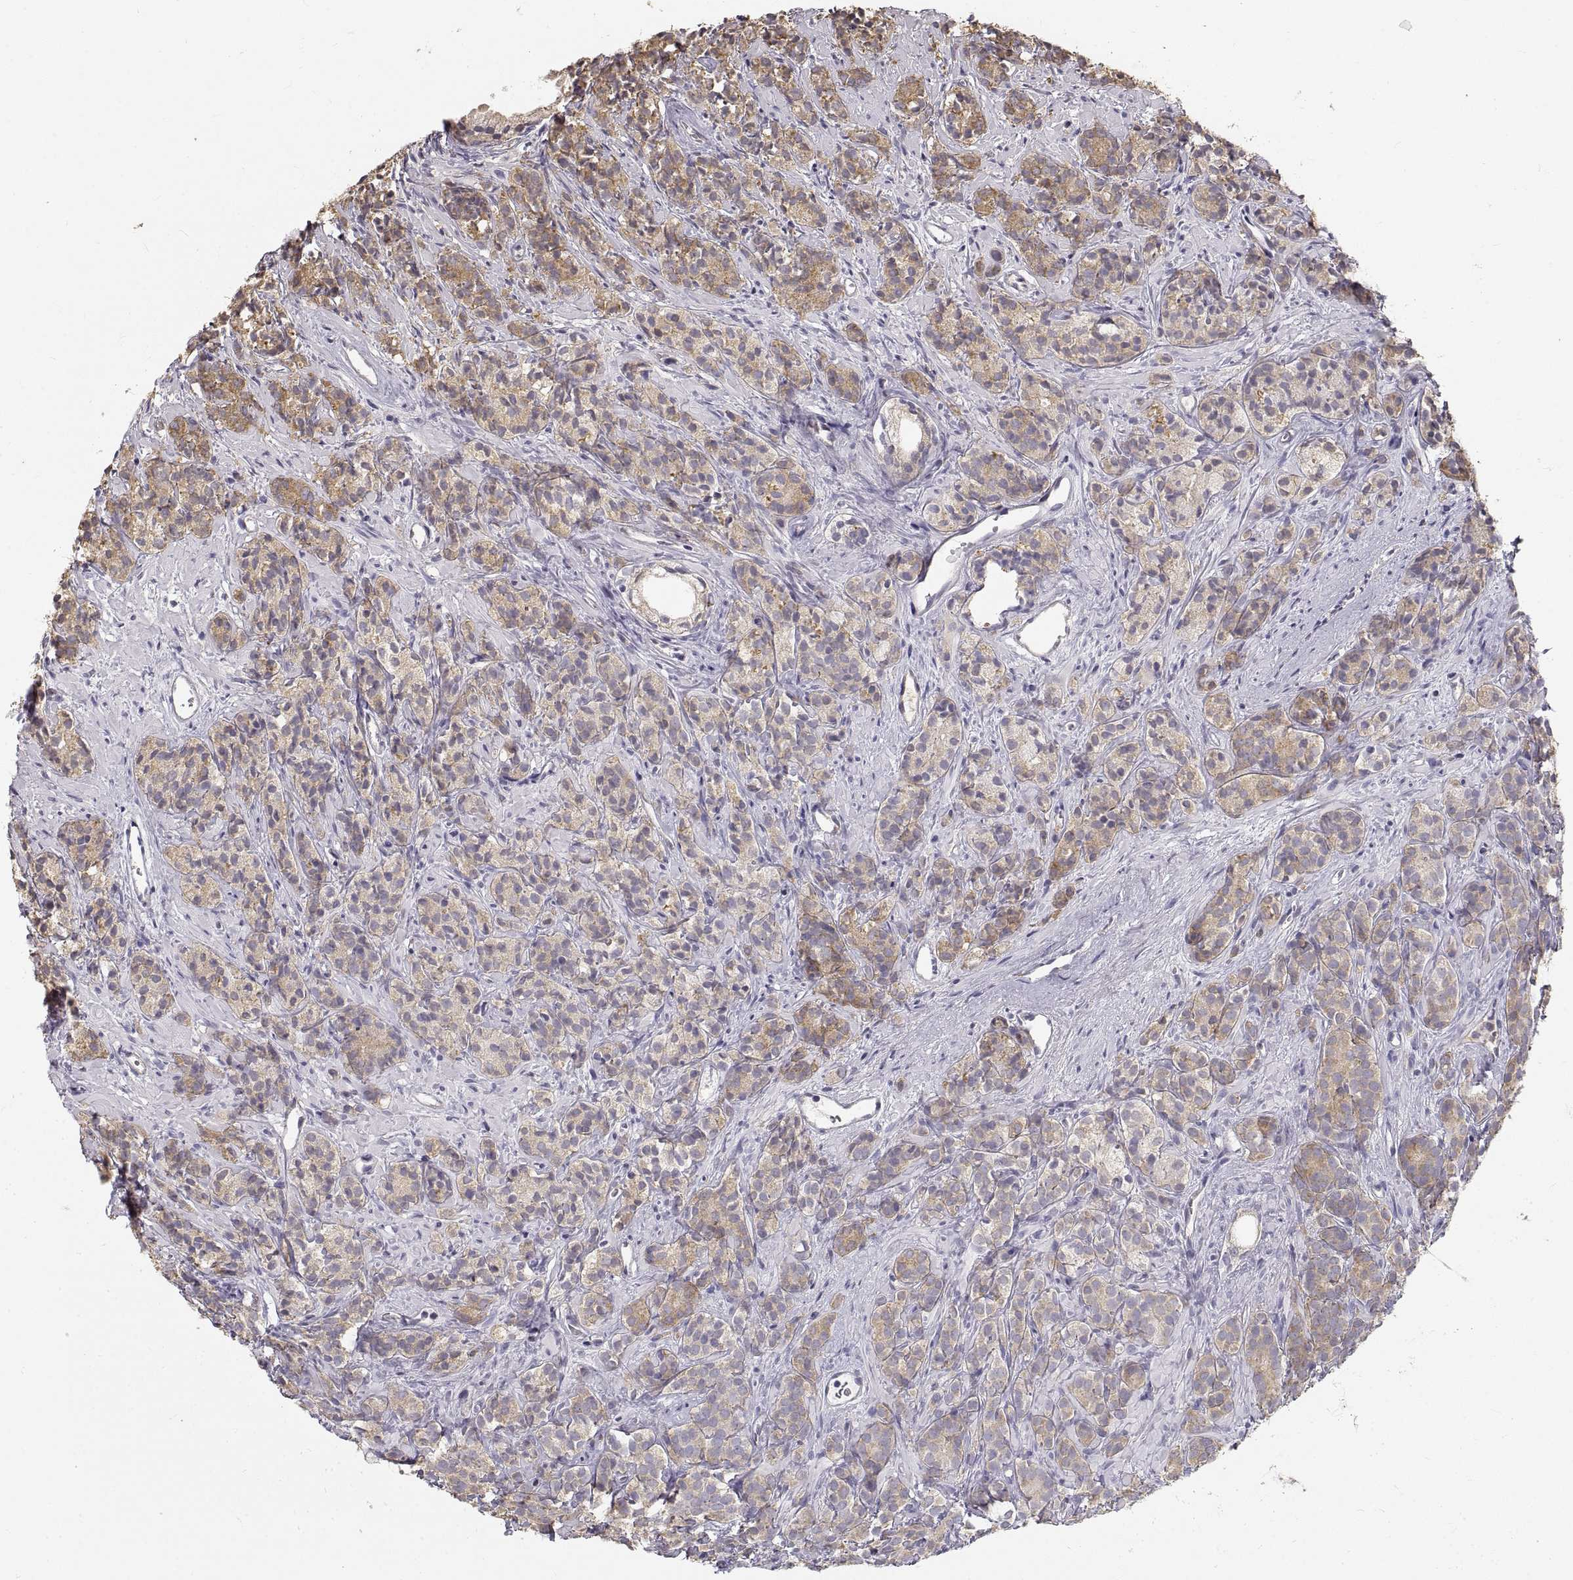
{"staining": {"intensity": "moderate", "quantity": "<25%", "location": "cytoplasmic/membranous"}, "tissue": "prostate cancer", "cell_type": "Tumor cells", "image_type": "cancer", "snomed": [{"axis": "morphology", "description": "Adenocarcinoma, High grade"}, {"axis": "topography", "description": "Prostate"}], "caption": "IHC histopathology image of neoplastic tissue: human prostate cancer (adenocarcinoma (high-grade)) stained using immunohistochemistry (IHC) reveals low levels of moderate protein expression localized specifically in the cytoplasmic/membranous of tumor cells, appearing as a cytoplasmic/membranous brown color.", "gene": "HSP90AB1", "patient": {"sex": "male", "age": 84}}